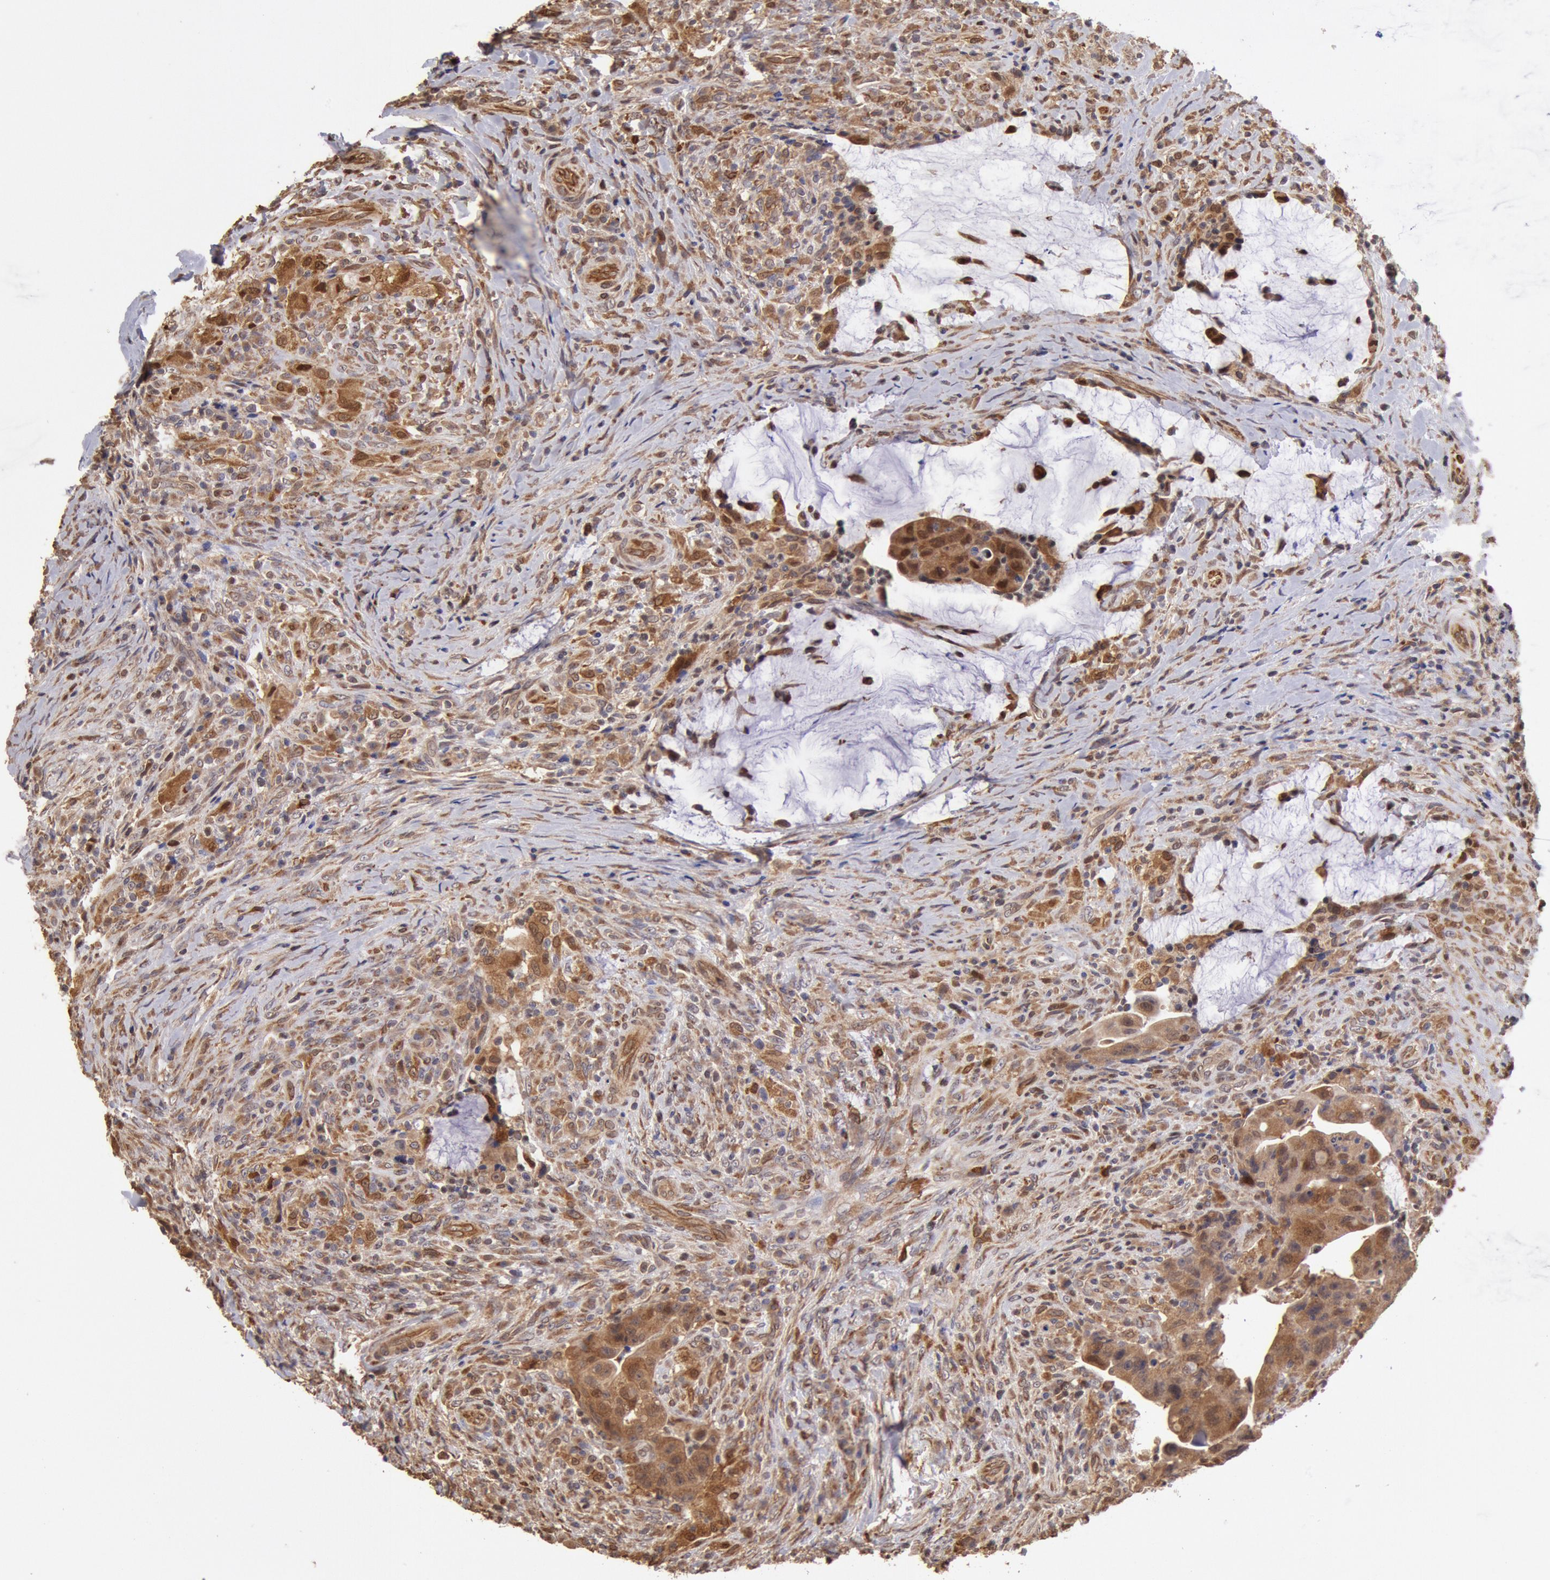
{"staining": {"intensity": "strong", "quantity": ">75%", "location": "cytoplasmic/membranous,nuclear"}, "tissue": "colorectal cancer", "cell_type": "Tumor cells", "image_type": "cancer", "snomed": [{"axis": "morphology", "description": "Adenocarcinoma, NOS"}, {"axis": "topography", "description": "Rectum"}], "caption": "Immunohistochemical staining of colorectal cancer (adenocarcinoma) demonstrates high levels of strong cytoplasmic/membranous and nuclear expression in about >75% of tumor cells.", "gene": "COMT", "patient": {"sex": "female", "age": 71}}